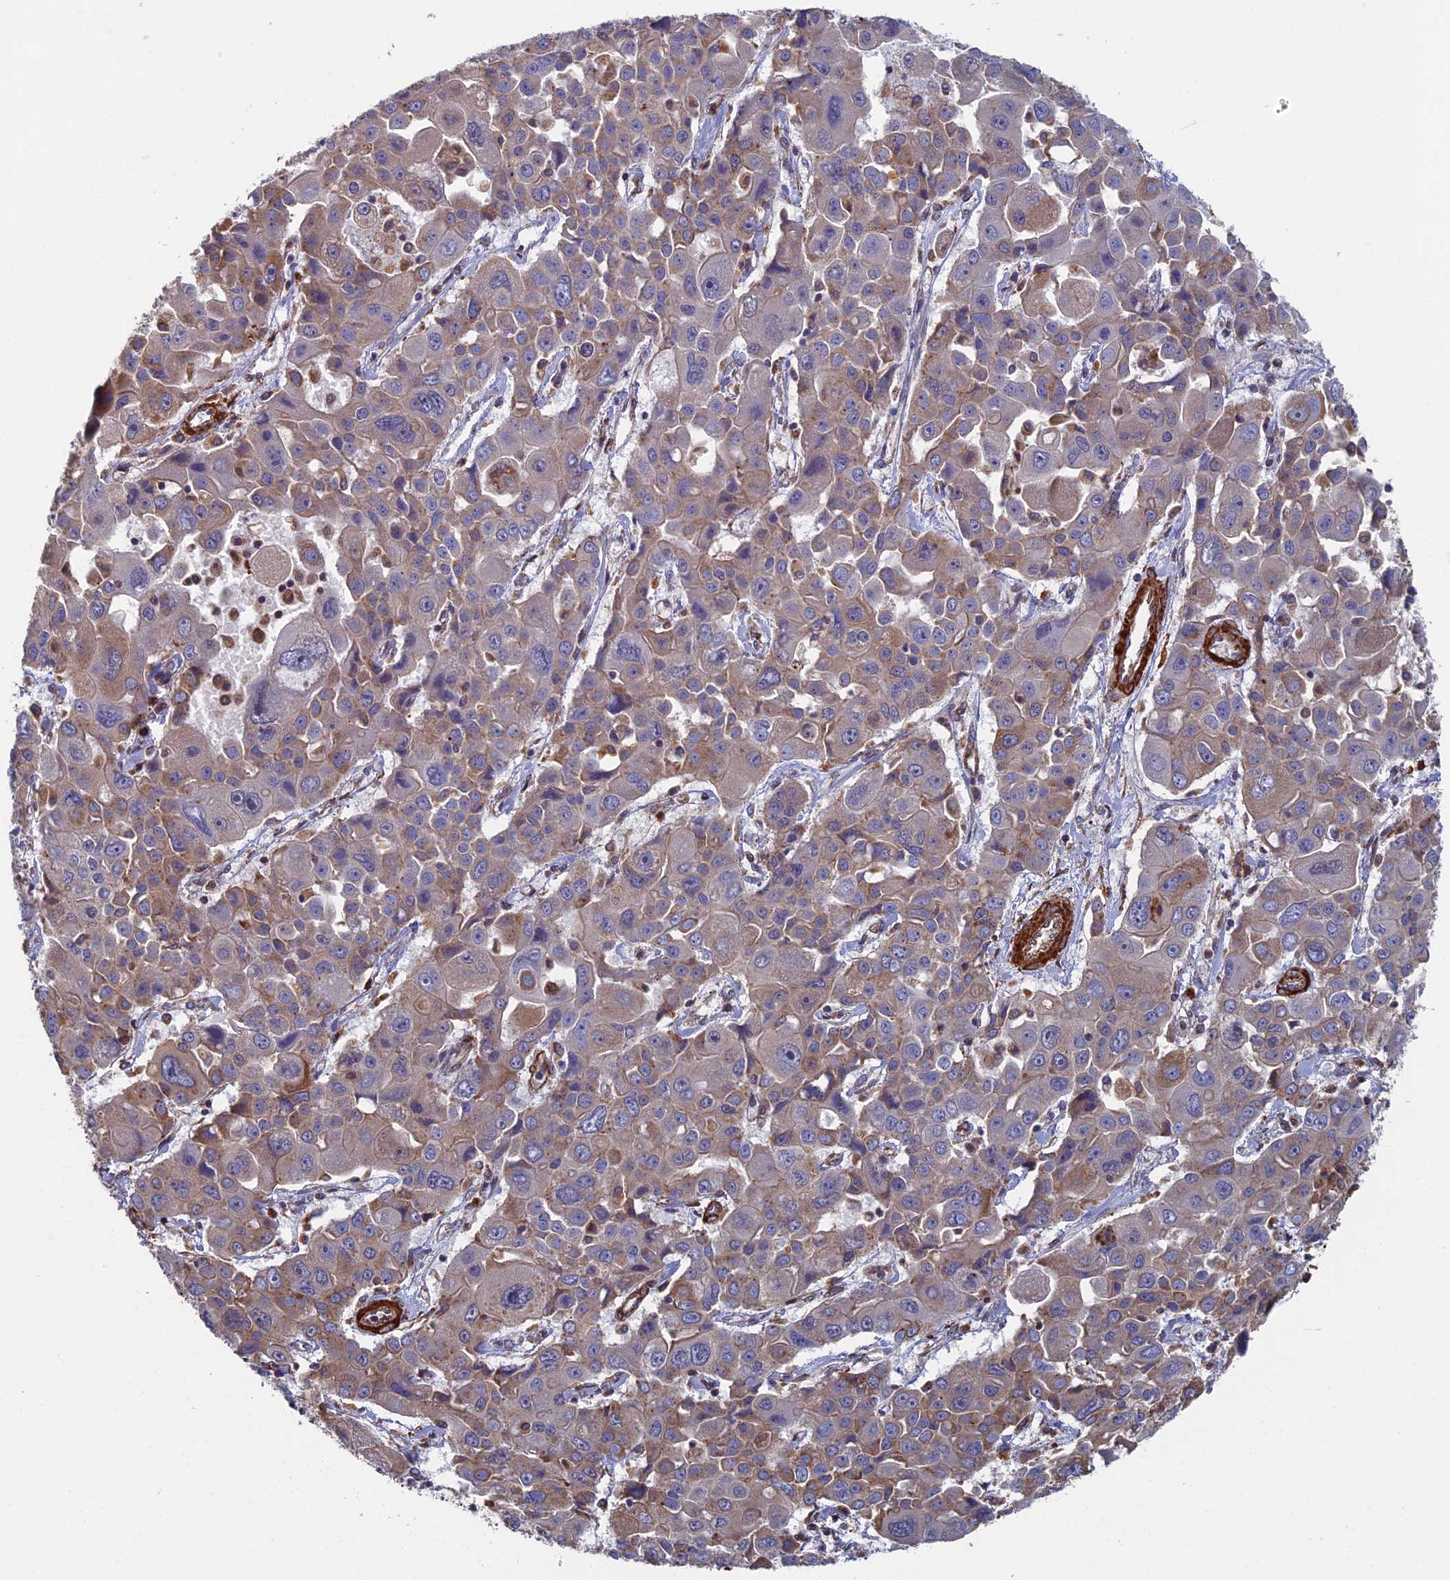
{"staining": {"intensity": "weak", "quantity": "25%-75%", "location": "cytoplasmic/membranous"}, "tissue": "liver cancer", "cell_type": "Tumor cells", "image_type": "cancer", "snomed": [{"axis": "morphology", "description": "Cholangiocarcinoma"}, {"axis": "topography", "description": "Liver"}], "caption": "A brown stain shows weak cytoplasmic/membranous positivity of a protein in liver cholangiocarcinoma tumor cells. The staining was performed using DAB, with brown indicating positive protein expression. Nuclei are stained blue with hematoxylin.", "gene": "CTDP1", "patient": {"sex": "male", "age": 67}}